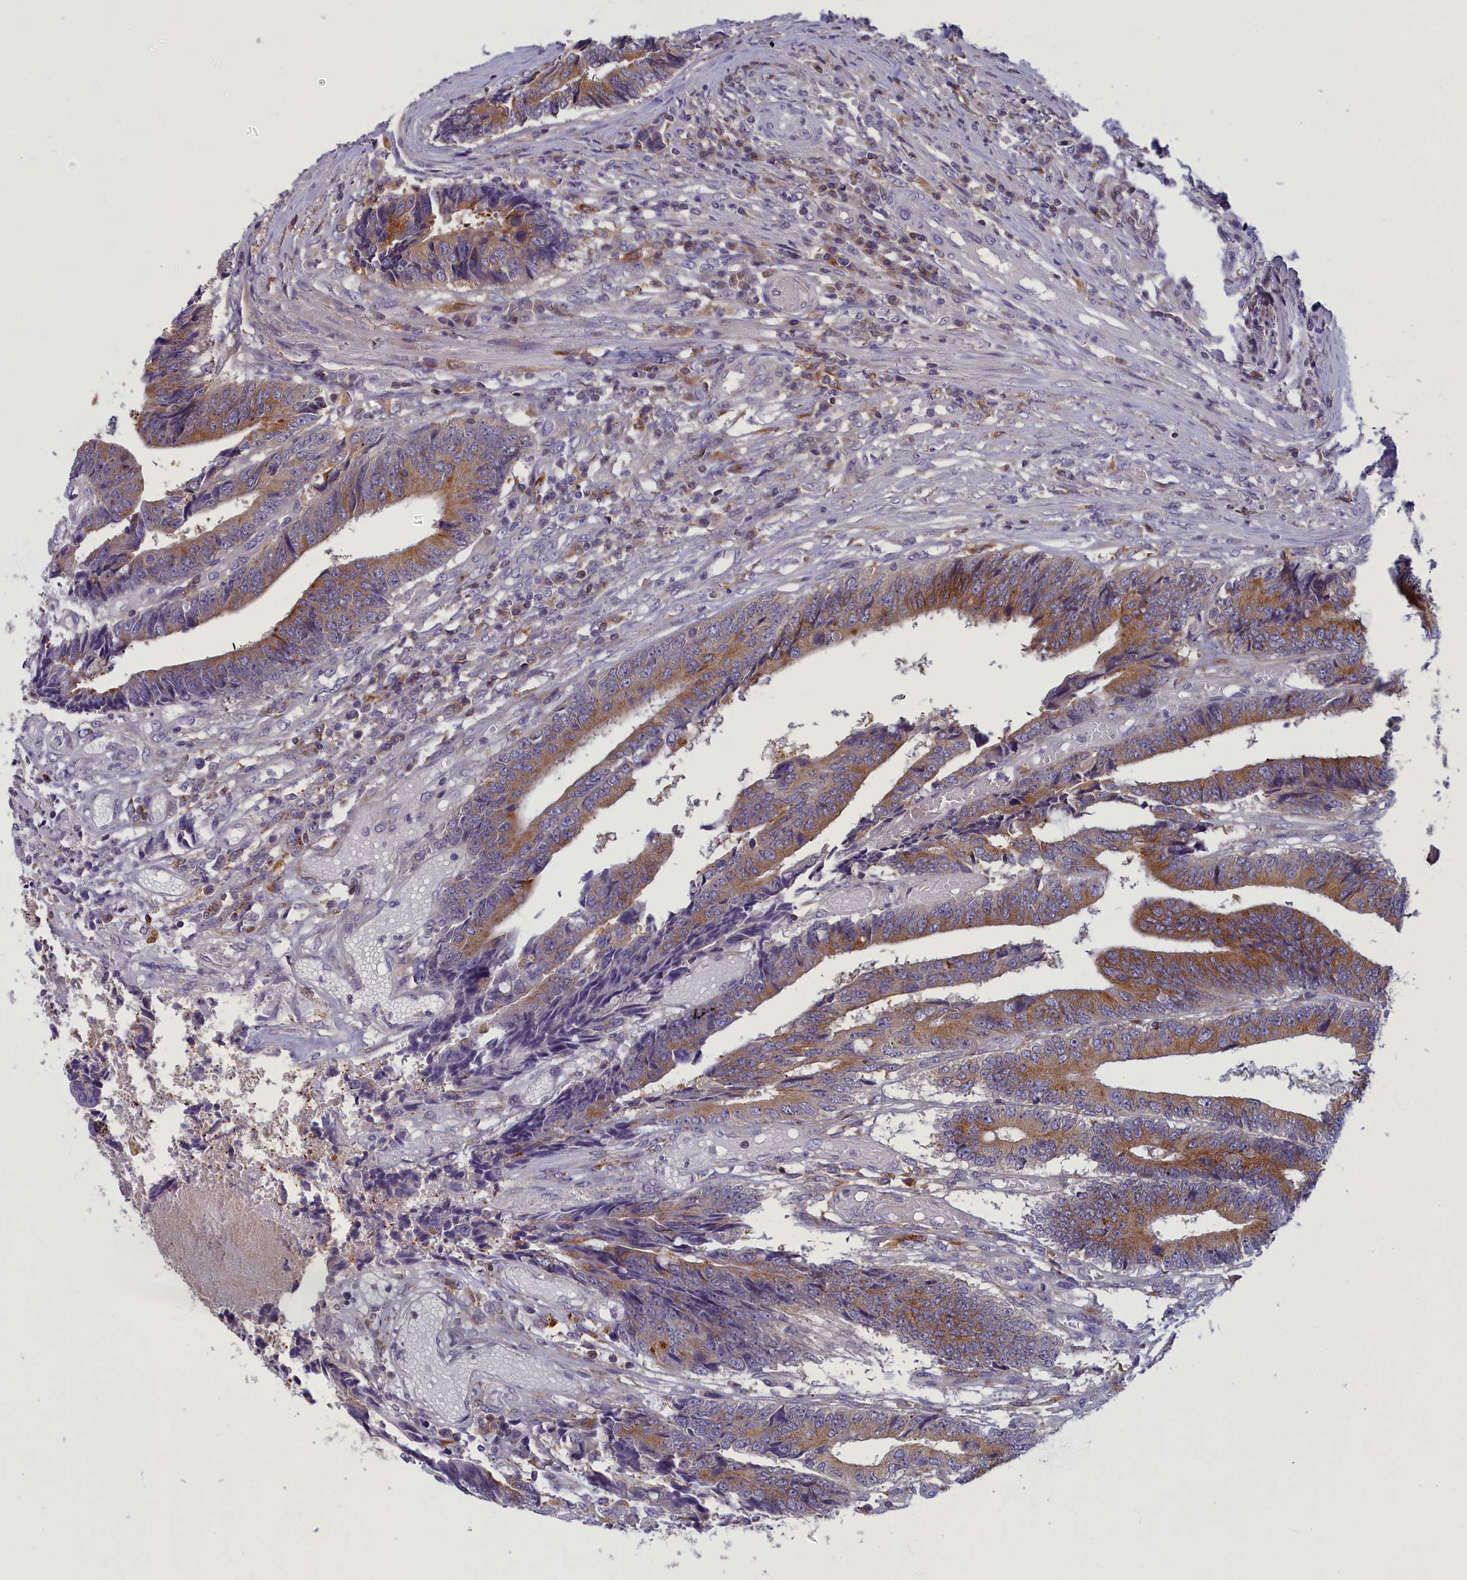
{"staining": {"intensity": "moderate", "quantity": ">75%", "location": "cytoplasmic/membranous"}, "tissue": "colorectal cancer", "cell_type": "Tumor cells", "image_type": "cancer", "snomed": [{"axis": "morphology", "description": "Adenocarcinoma, NOS"}, {"axis": "topography", "description": "Rectum"}], "caption": "Tumor cells reveal moderate cytoplasmic/membranous expression in approximately >75% of cells in colorectal adenocarcinoma. (DAB (3,3'-diaminobenzidine) IHC with brightfield microscopy, high magnification).", "gene": "NOL10", "patient": {"sex": "male", "age": 84}}